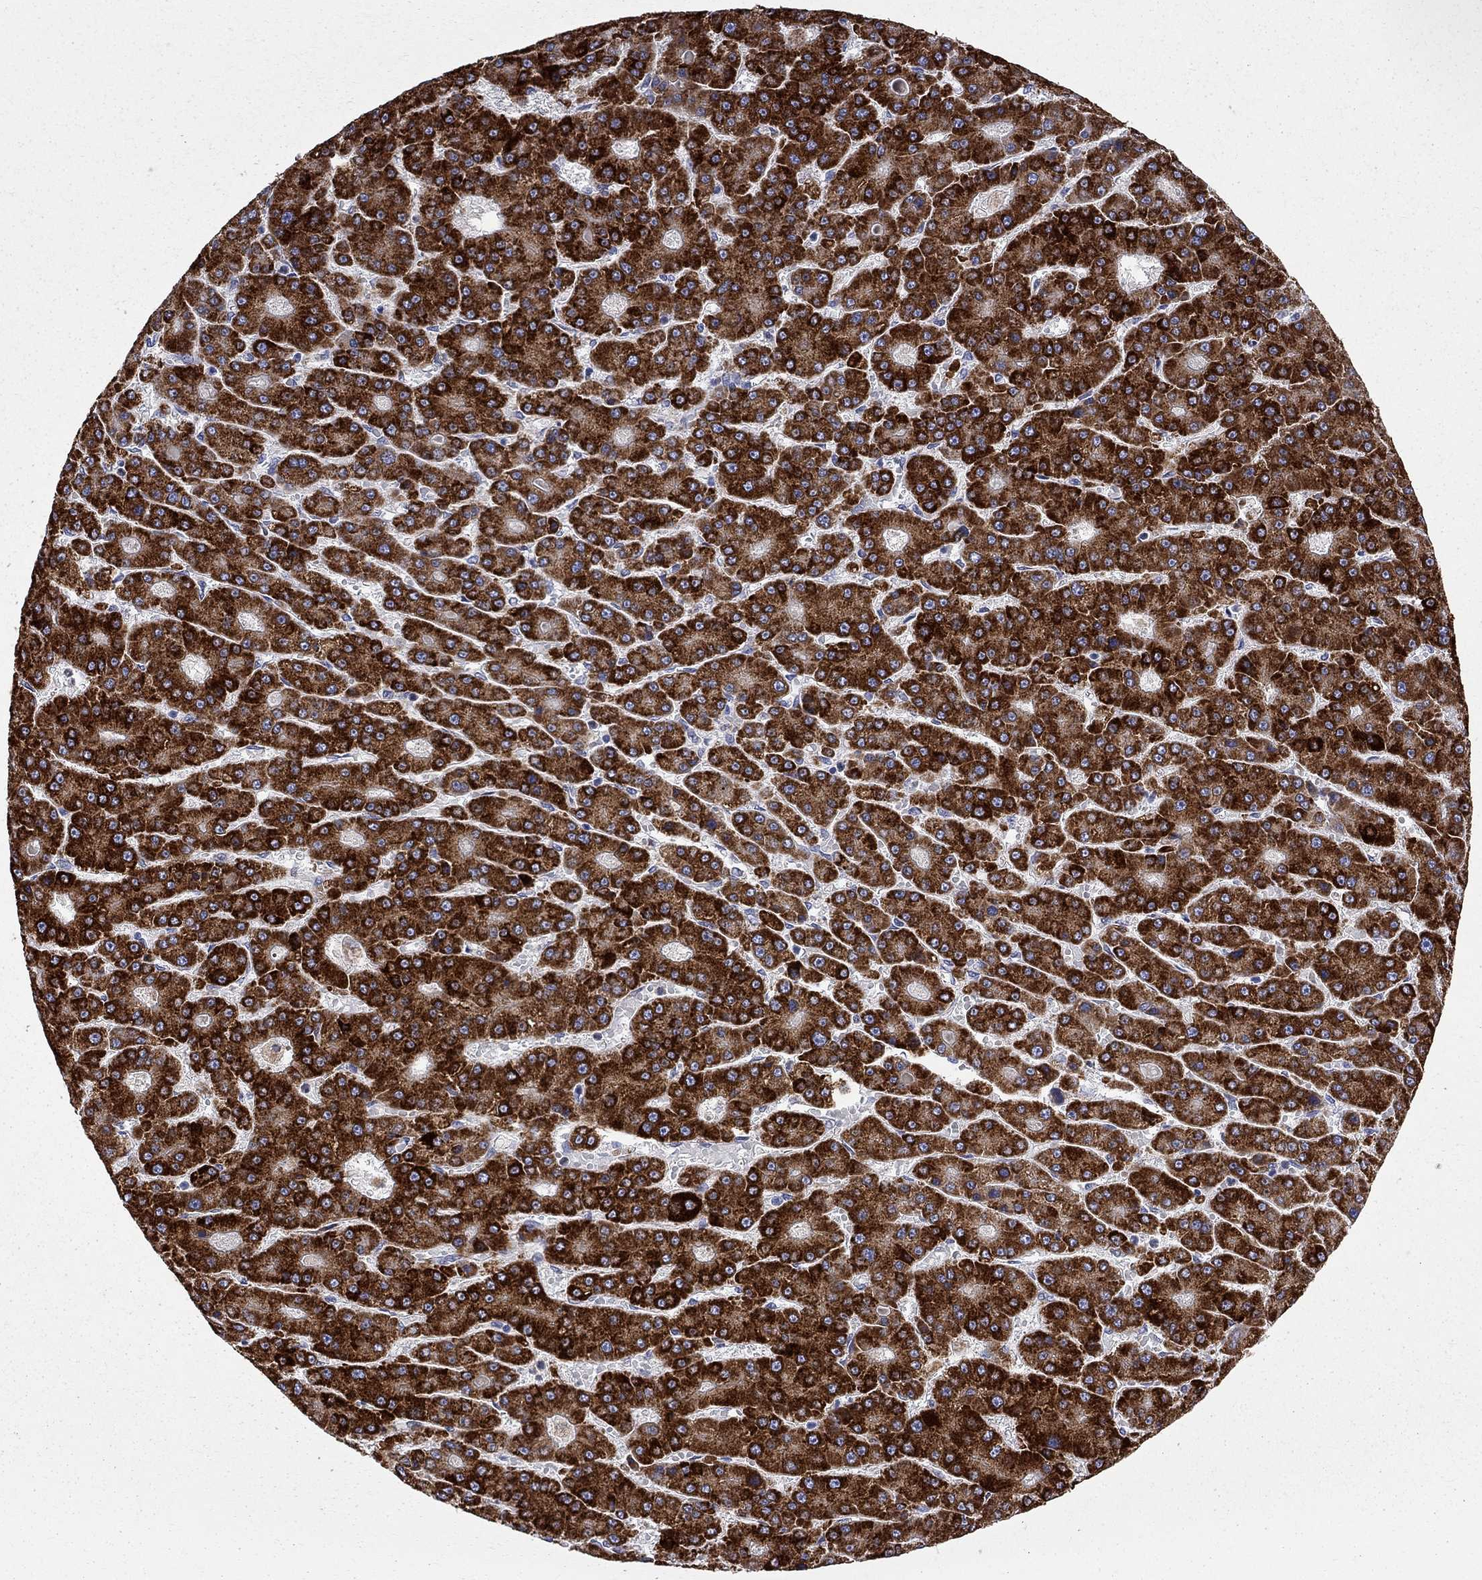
{"staining": {"intensity": "strong", "quantity": ">75%", "location": "cytoplasmic/membranous"}, "tissue": "liver cancer", "cell_type": "Tumor cells", "image_type": "cancer", "snomed": [{"axis": "morphology", "description": "Carcinoma, Hepatocellular, NOS"}, {"axis": "topography", "description": "Liver"}], "caption": "A photomicrograph of liver cancer (hepatocellular carcinoma) stained for a protein shows strong cytoplasmic/membranous brown staining in tumor cells. (DAB IHC, brown staining for protein, blue staining for nuclei).", "gene": "ACSL1", "patient": {"sex": "male", "age": 70}}